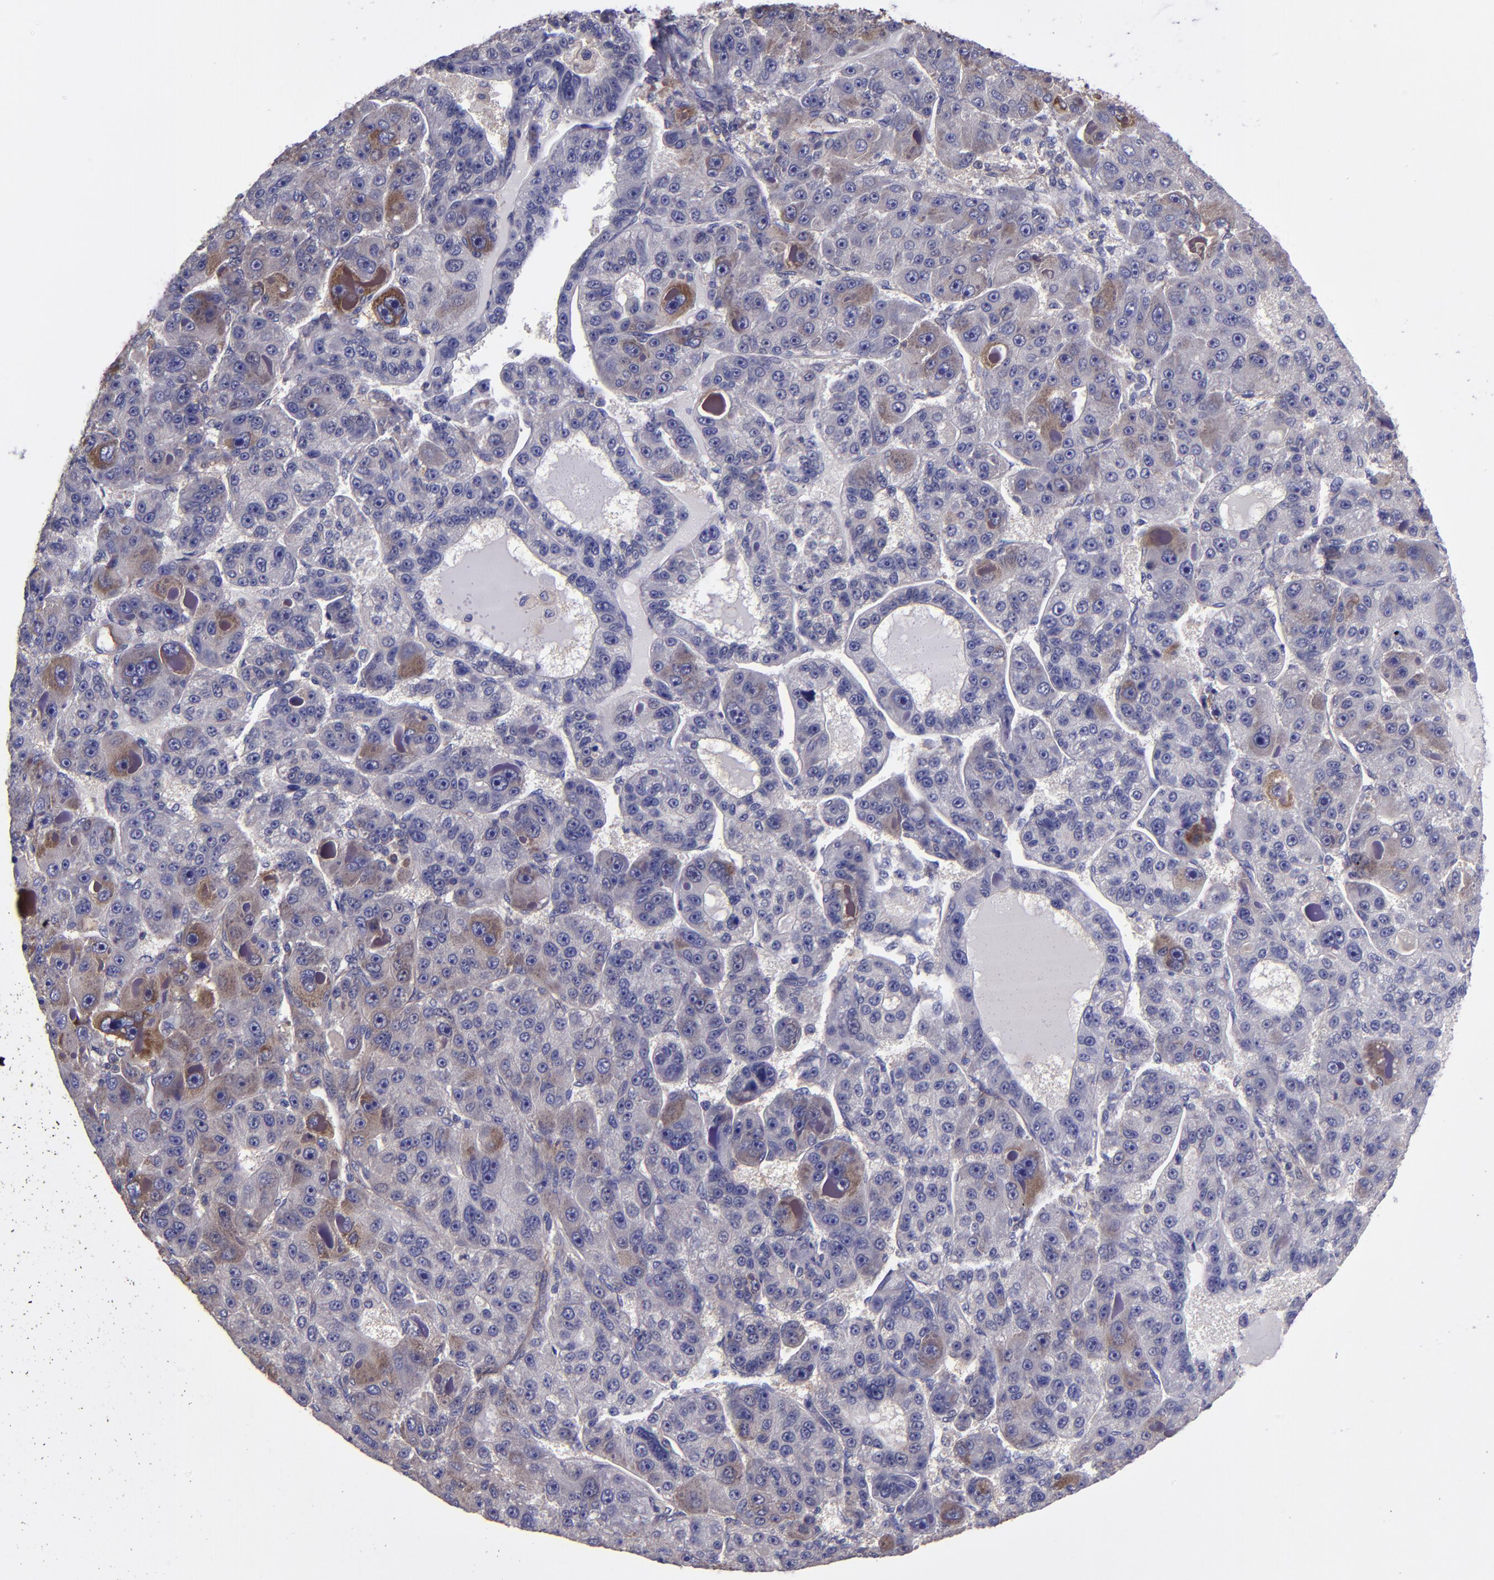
{"staining": {"intensity": "weak", "quantity": "25%-75%", "location": "cytoplasmic/membranous"}, "tissue": "liver cancer", "cell_type": "Tumor cells", "image_type": "cancer", "snomed": [{"axis": "morphology", "description": "Carcinoma, Hepatocellular, NOS"}, {"axis": "topography", "description": "Liver"}], "caption": "Immunohistochemistry histopathology image of human liver hepatocellular carcinoma stained for a protein (brown), which shows low levels of weak cytoplasmic/membranous positivity in approximately 25%-75% of tumor cells.", "gene": "CARS1", "patient": {"sex": "male", "age": 76}}